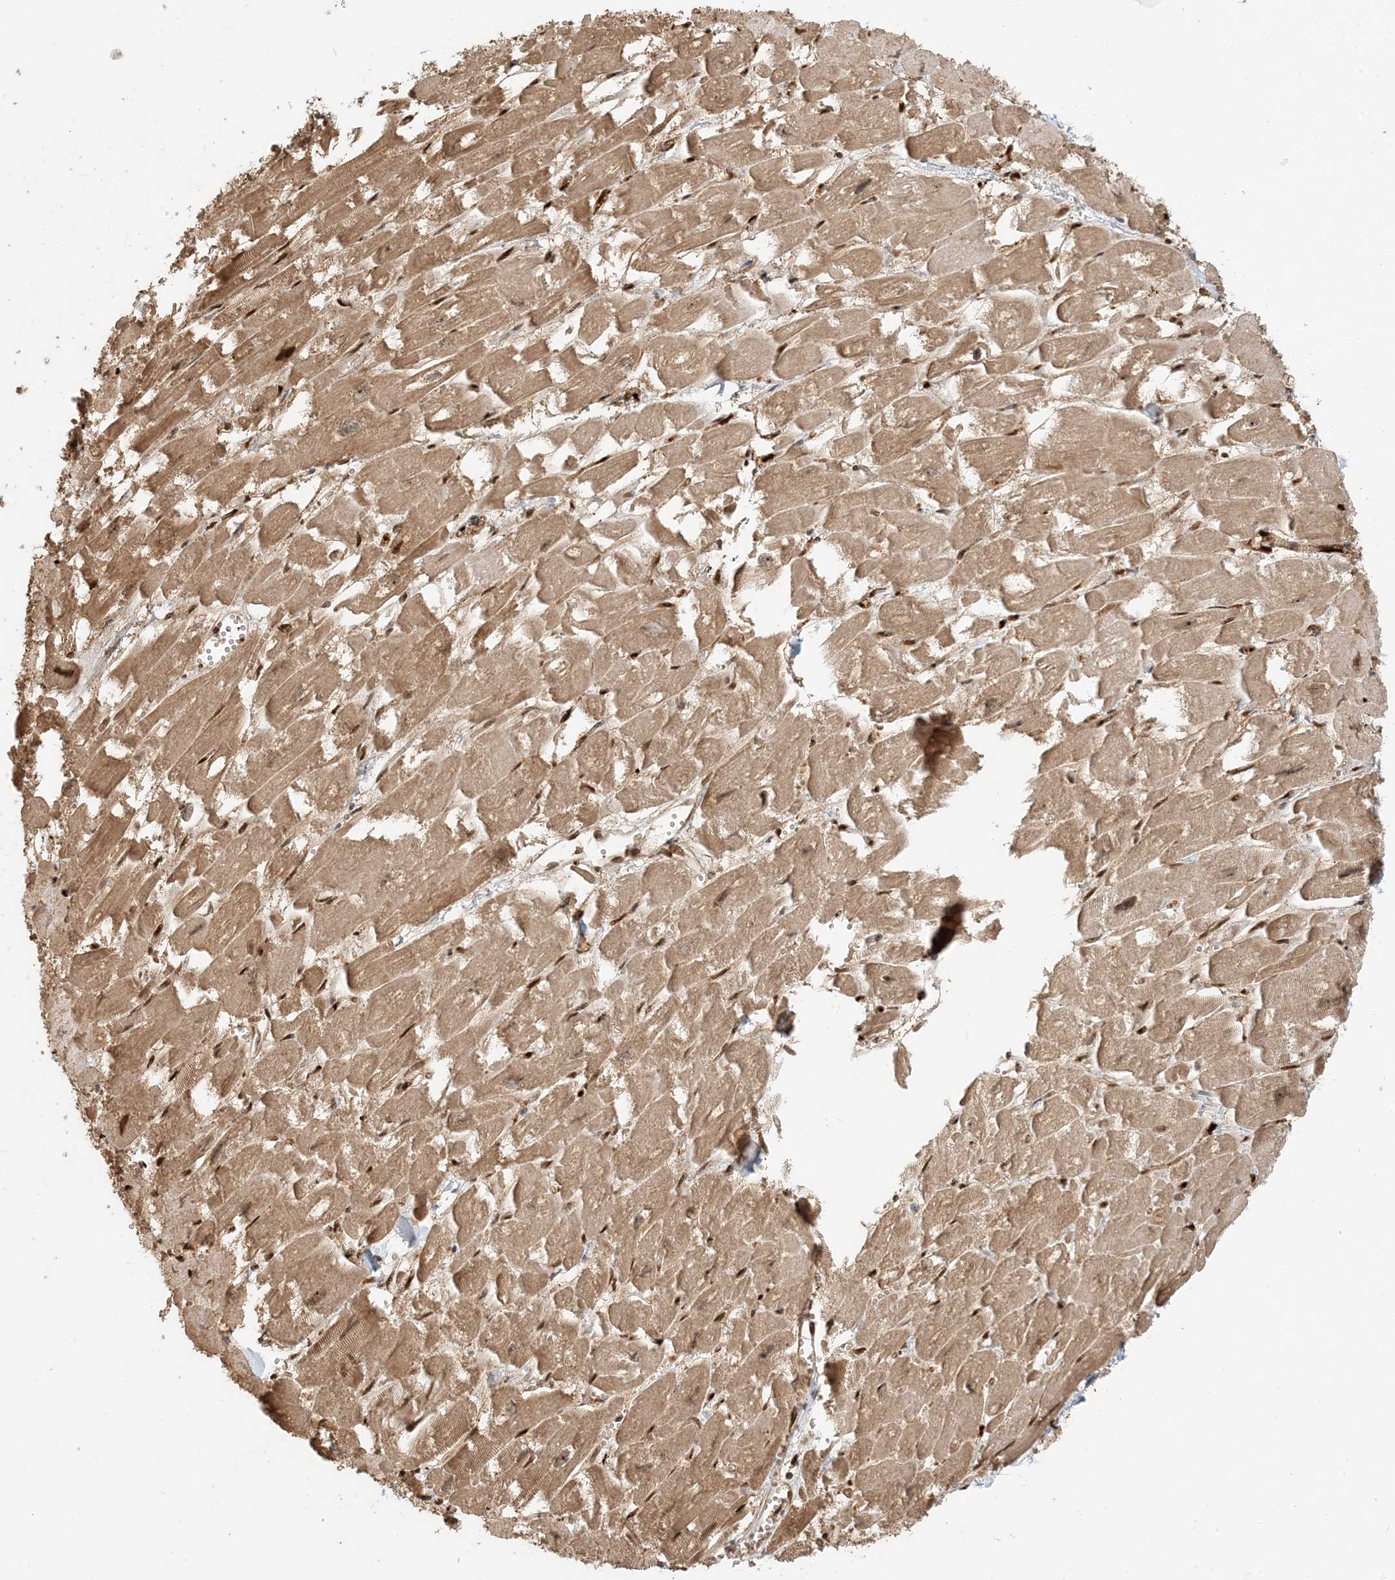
{"staining": {"intensity": "moderate", "quantity": ">75%", "location": "cytoplasmic/membranous,nuclear"}, "tissue": "heart muscle", "cell_type": "Cardiomyocytes", "image_type": "normal", "snomed": [{"axis": "morphology", "description": "Normal tissue, NOS"}, {"axis": "topography", "description": "Heart"}], "caption": "Unremarkable heart muscle was stained to show a protein in brown. There is medium levels of moderate cytoplasmic/membranous,nuclear expression in about >75% of cardiomyocytes. (Brightfield microscopy of DAB IHC at high magnification).", "gene": "CKS1B", "patient": {"sex": "male", "age": 54}}